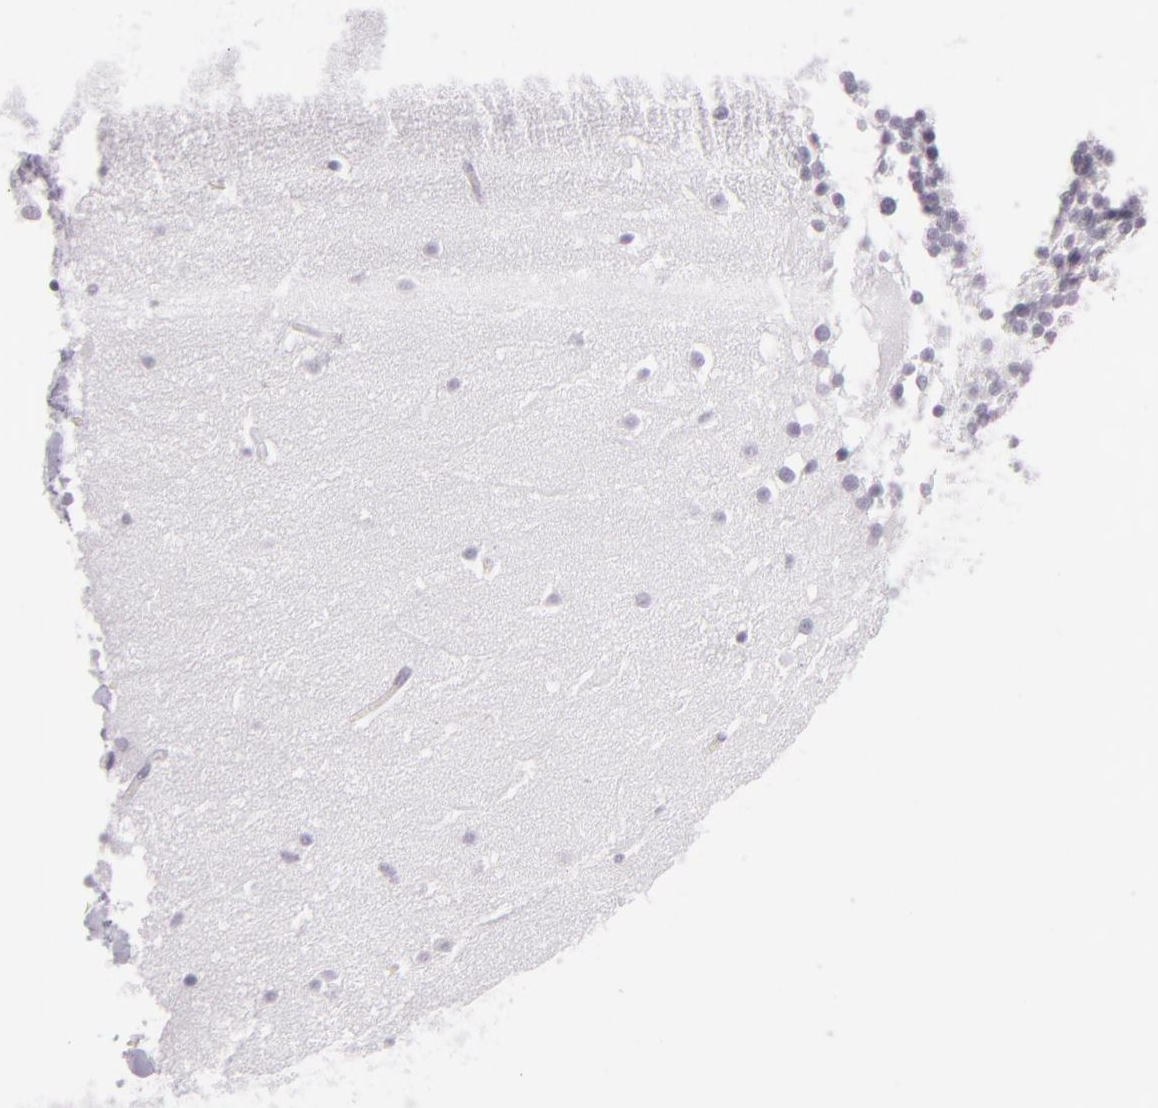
{"staining": {"intensity": "negative", "quantity": "none", "location": "none"}, "tissue": "cerebellum", "cell_type": "Cells in granular layer", "image_type": "normal", "snomed": [{"axis": "morphology", "description": "Normal tissue, NOS"}, {"axis": "topography", "description": "Cerebellum"}], "caption": "DAB immunohistochemical staining of normal human cerebellum exhibits no significant positivity in cells in granular layer. (DAB (3,3'-diaminobenzidine) IHC, high magnification).", "gene": "MCM3", "patient": {"sex": "female", "age": 19}}